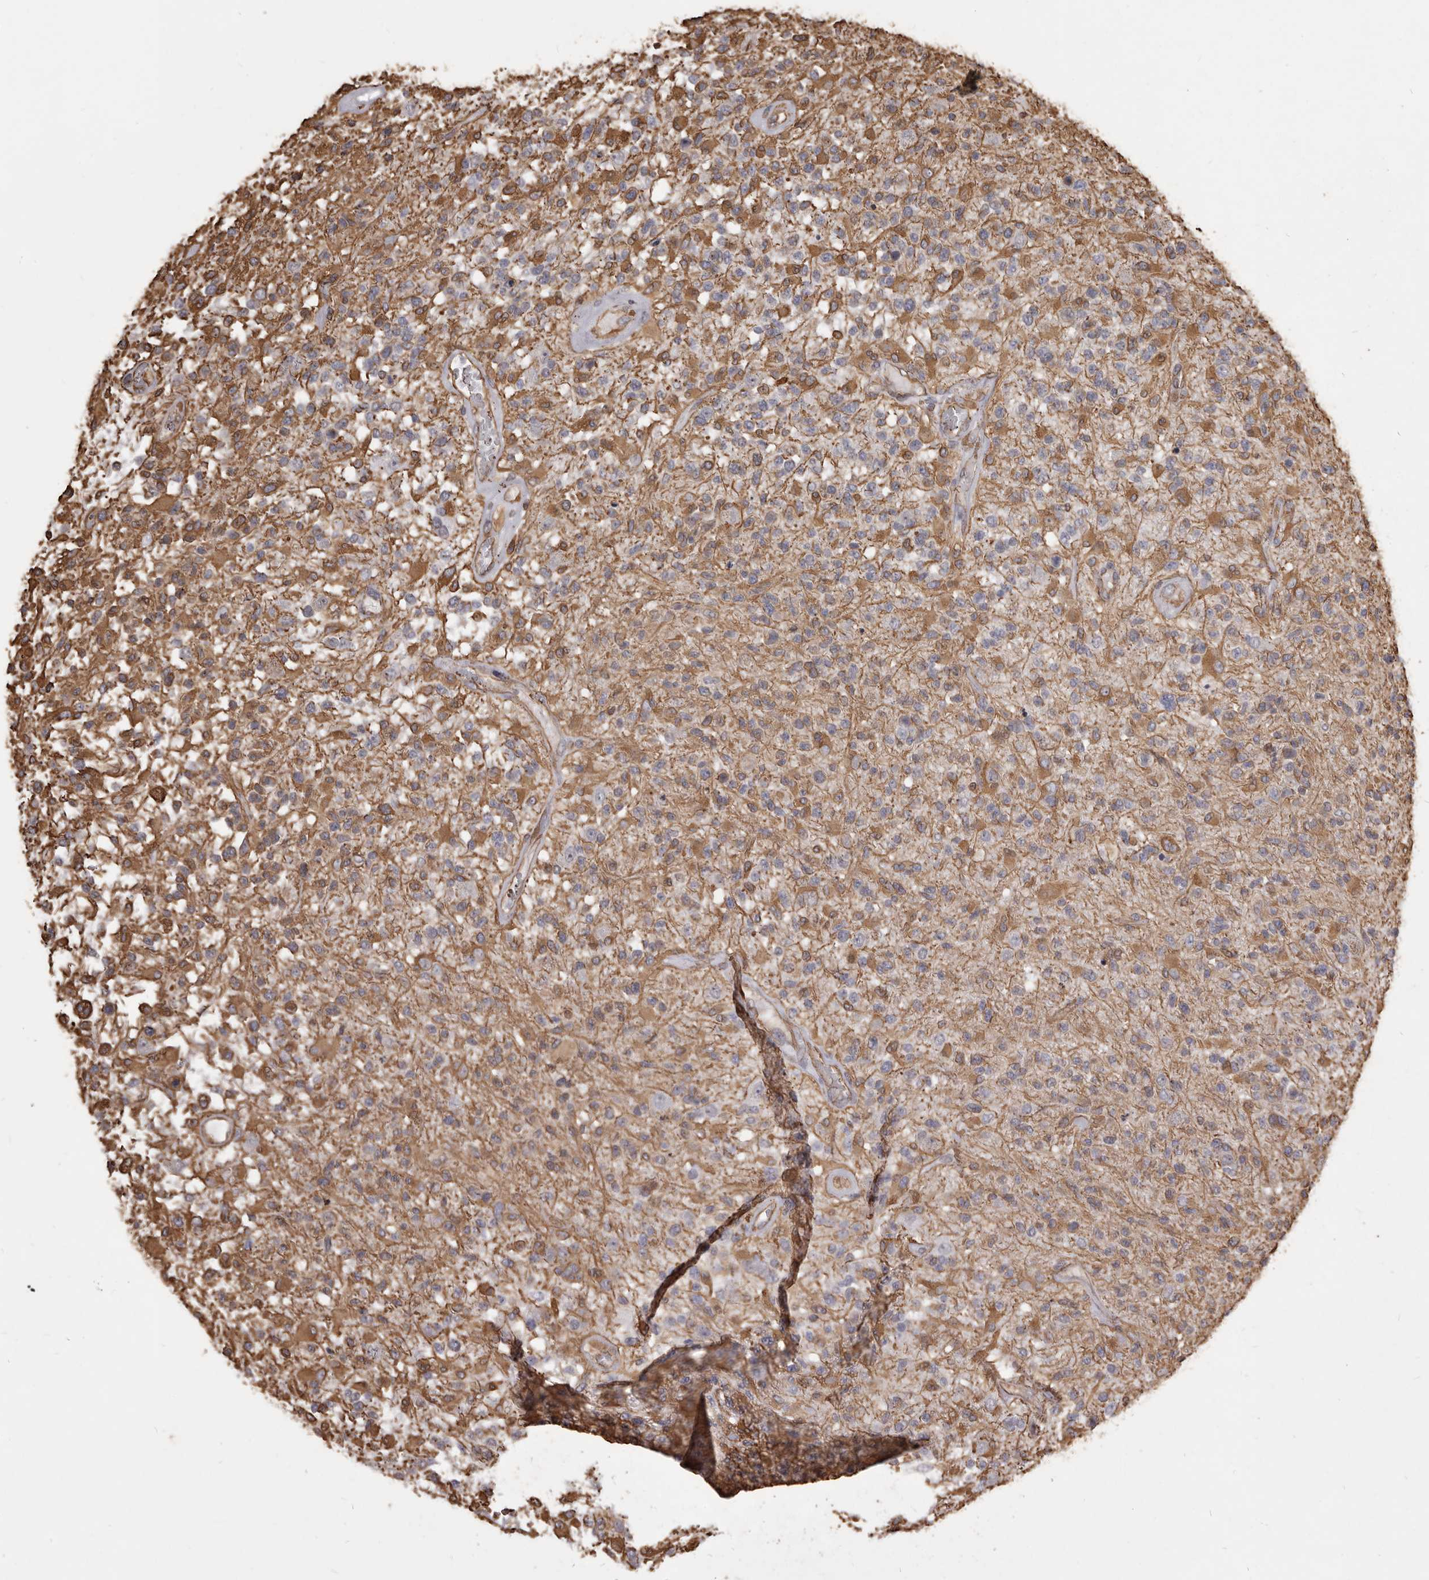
{"staining": {"intensity": "moderate", "quantity": ">75%", "location": "cytoplasmic/membranous"}, "tissue": "glioma", "cell_type": "Tumor cells", "image_type": "cancer", "snomed": [{"axis": "morphology", "description": "Glioma, malignant, High grade"}, {"axis": "morphology", "description": "Glioblastoma, NOS"}, {"axis": "topography", "description": "Brain"}], "caption": "Immunohistochemical staining of human glioblastoma exhibits medium levels of moderate cytoplasmic/membranous positivity in approximately >75% of tumor cells.", "gene": "MTURN", "patient": {"sex": "male", "age": 60}}